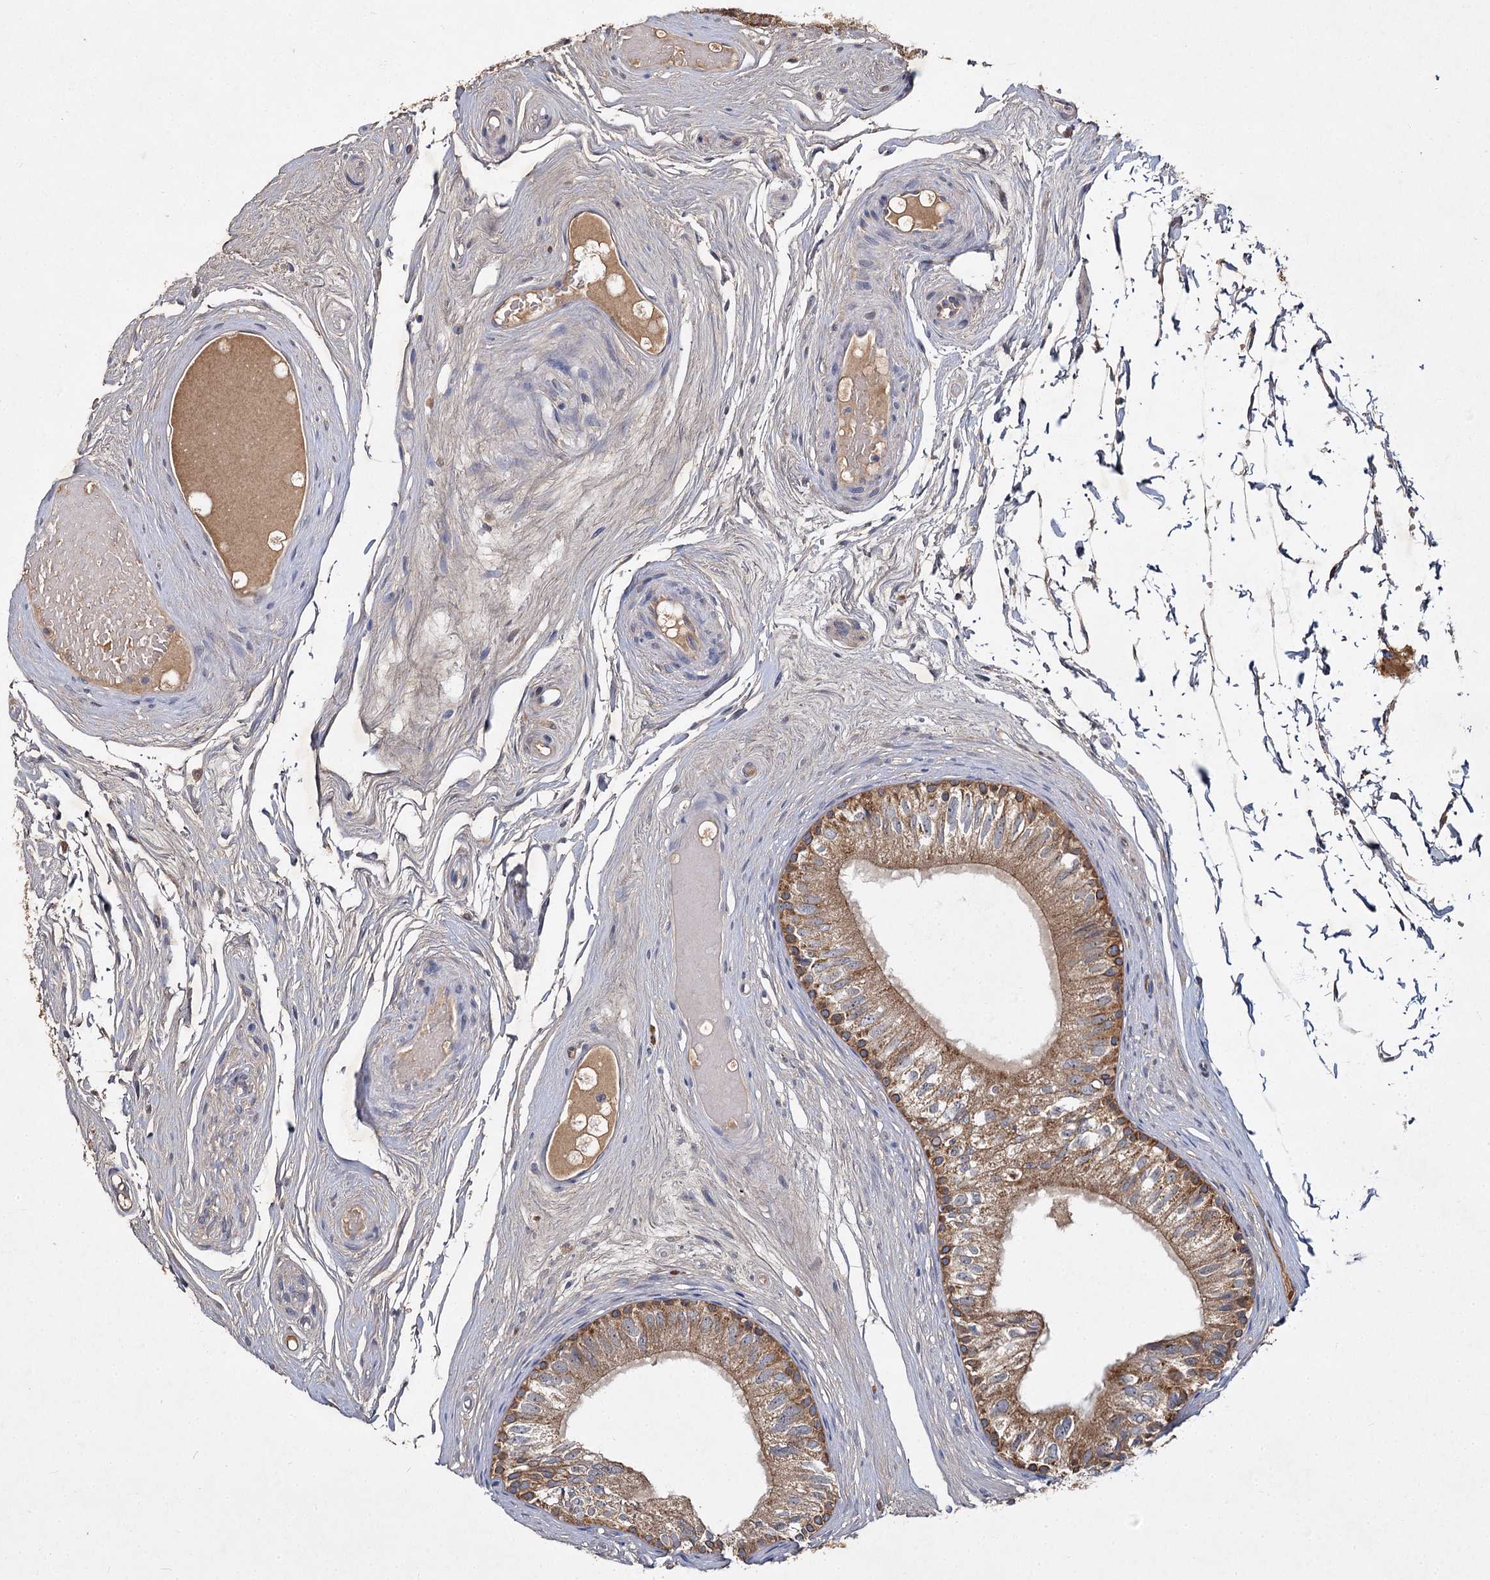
{"staining": {"intensity": "moderate", "quantity": ">75%", "location": "cytoplasmic/membranous"}, "tissue": "epididymis", "cell_type": "Glandular cells", "image_type": "normal", "snomed": [{"axis": "morphology", "description": "Normal tissue, NOS"}, {"axis": "topography", "description": "Epididymis"}], "caption": "Immunohistochemistry of unremarkable human epididymis demonstrates medium levels of moderate cytoplasmic/membranous expression in about >75% of glandular cells. (DAB (3,3'-diaminobenzidine) IHC, brown staining for protein, blue staining for nuclei).", "gene": "MFN1", "patient": {"sex": "male", "age": 79}}